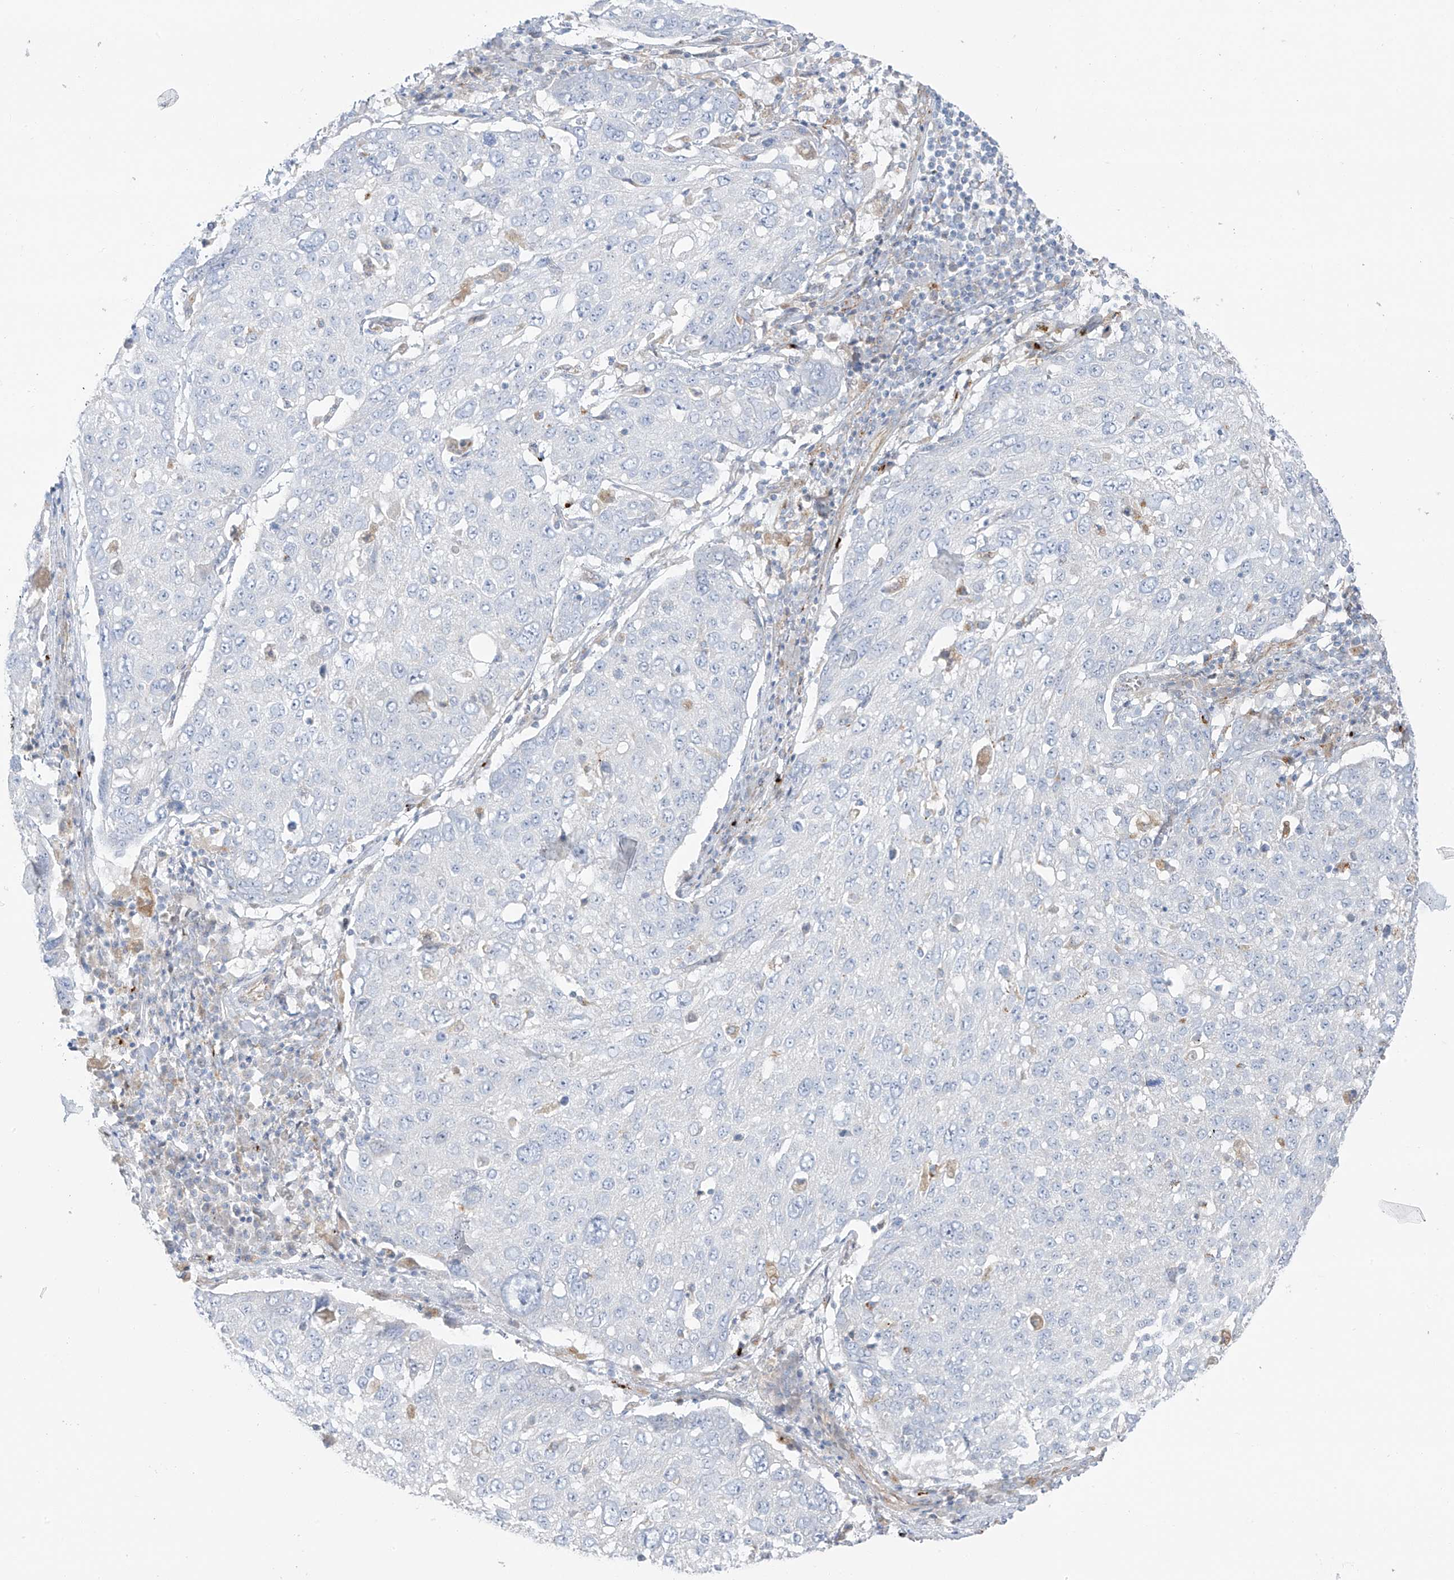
{"staining": {"intensity": "negative", "quantity": "none", "location": "none"}, "tissue": "lung cancer", "cell_type": "Tumor cells", "image_type": "cancer", "snomed": [{"axis": "morphology", "description": "Squamous cell carcinoma, NOS"}, {"axis": "topography", "description": "Lung"}], "caption": "Tumor cells show no significant staining in lung squamous cell carcinoma.", "gene": "TAL2", "patient": {"sex": "male", "age": 65}}